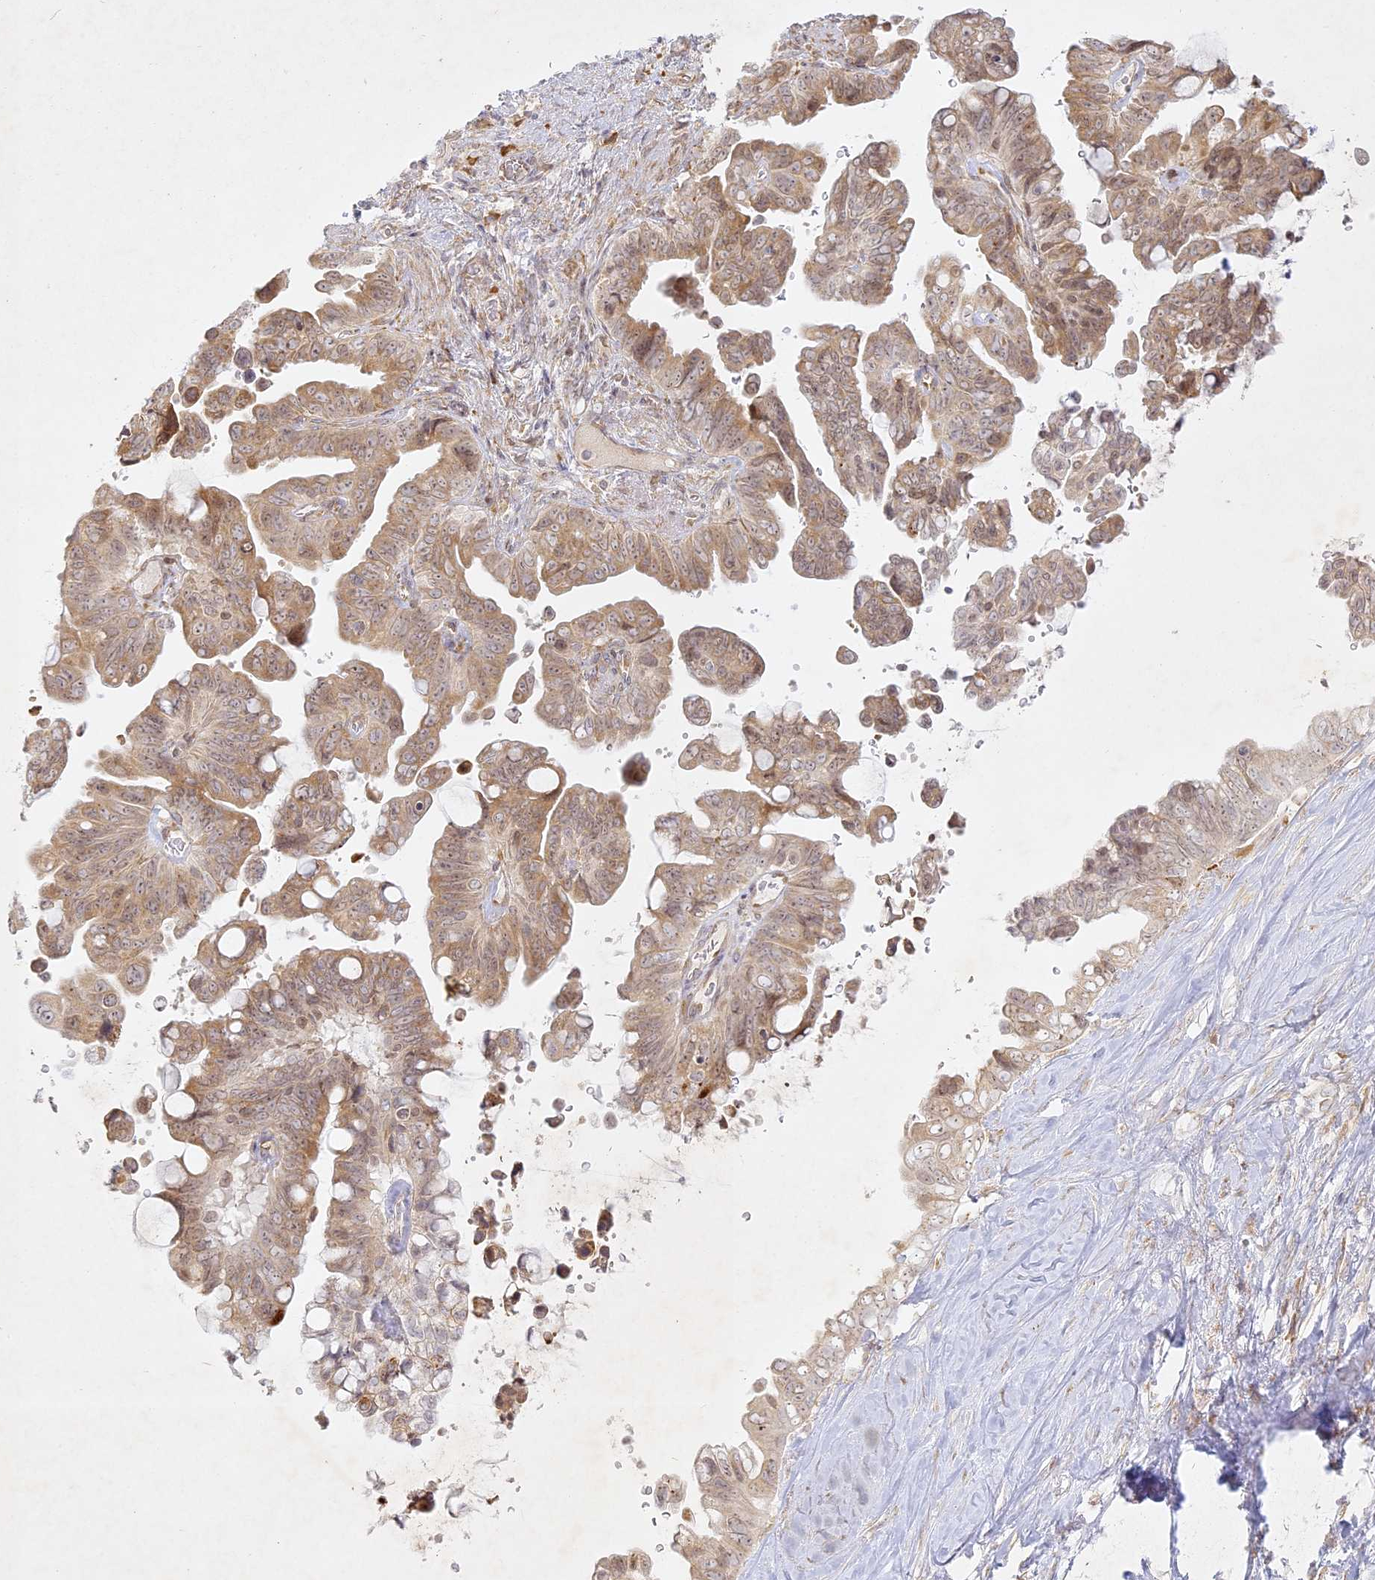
{"staining": {"intensity": "moderate", "quantity": ">75%", "location": "cytoplasmic/membranous,nuclear"}, "tissue": "pancreatic cancer", "cell_type": "Tumor cells", "image_type": "cancer", "snomed": [{"axis": "morphology", "description": "Adenocarcinoma, NOS"}, {"axis": "topography", "description": "Pancreas"}], "caption": "Immunohistochemistry (IHC) image of pancreatic adenocarcinoma stained for a protein (brown), which reveals medium levels of moderate cytoplasmic/membranous and nuclear positivity in about >75% of tumor cells.", "gene": "SLC30A5", "patient": {"sex": "female", "age": 72}}